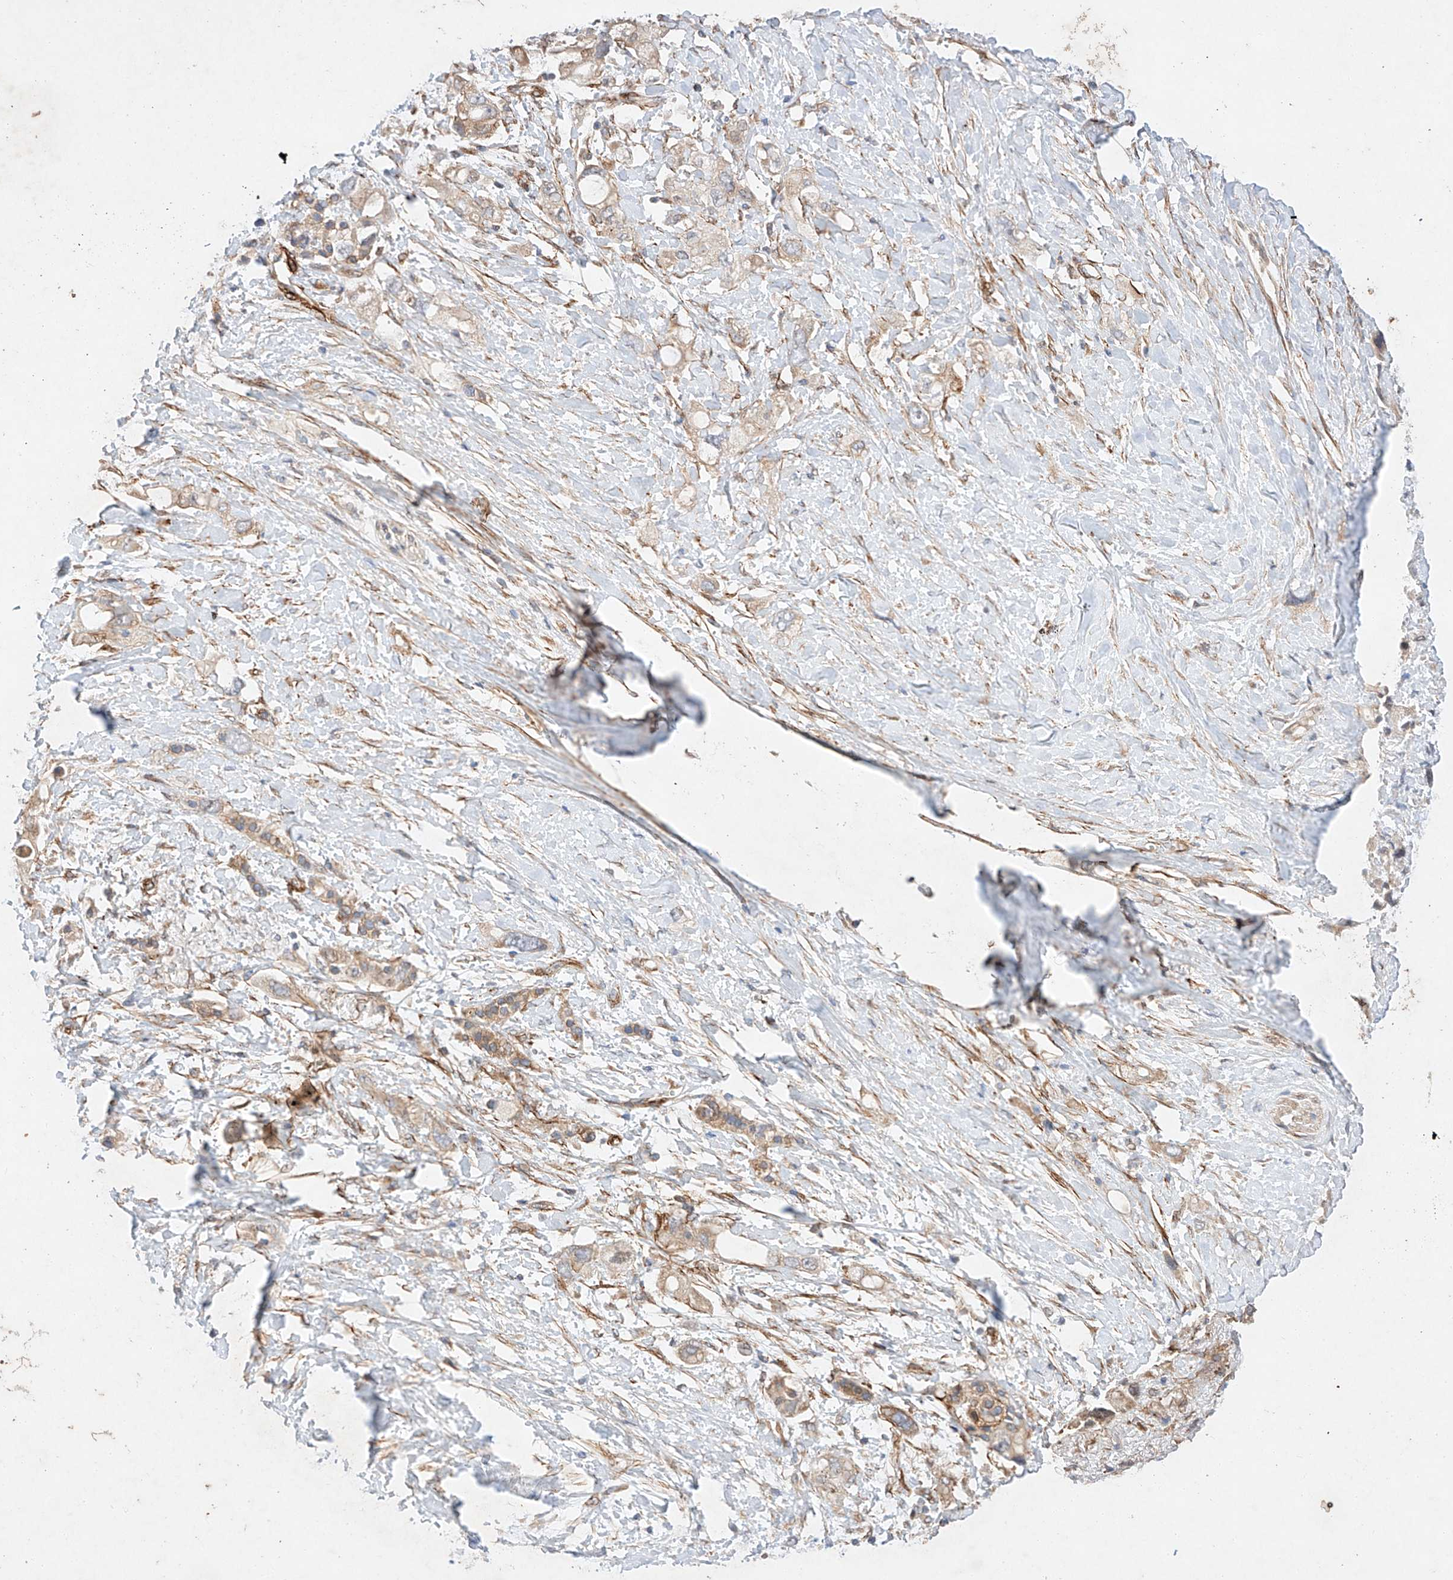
{"staining": {"intensity": "weak", "quantity": "25%-75%", "location": "cytoplasmic/membranous"}, "tissue": "pancreatic cancer", "cell_type": "Tumor cells", "image_type": "cancer", "snomed": [{"axis": "morphology", "description": "Adenocarcinoma, NOS"}, {"axis": "topography", "description": "Pancreas"}], "caption": "Pancreatic adenocarcinoma stained for a protein shows weak cytoplasmic/membranous positivity in tumor cells.", "gene": "RAB23", "patient": {"sex": "female", "age": 56}}